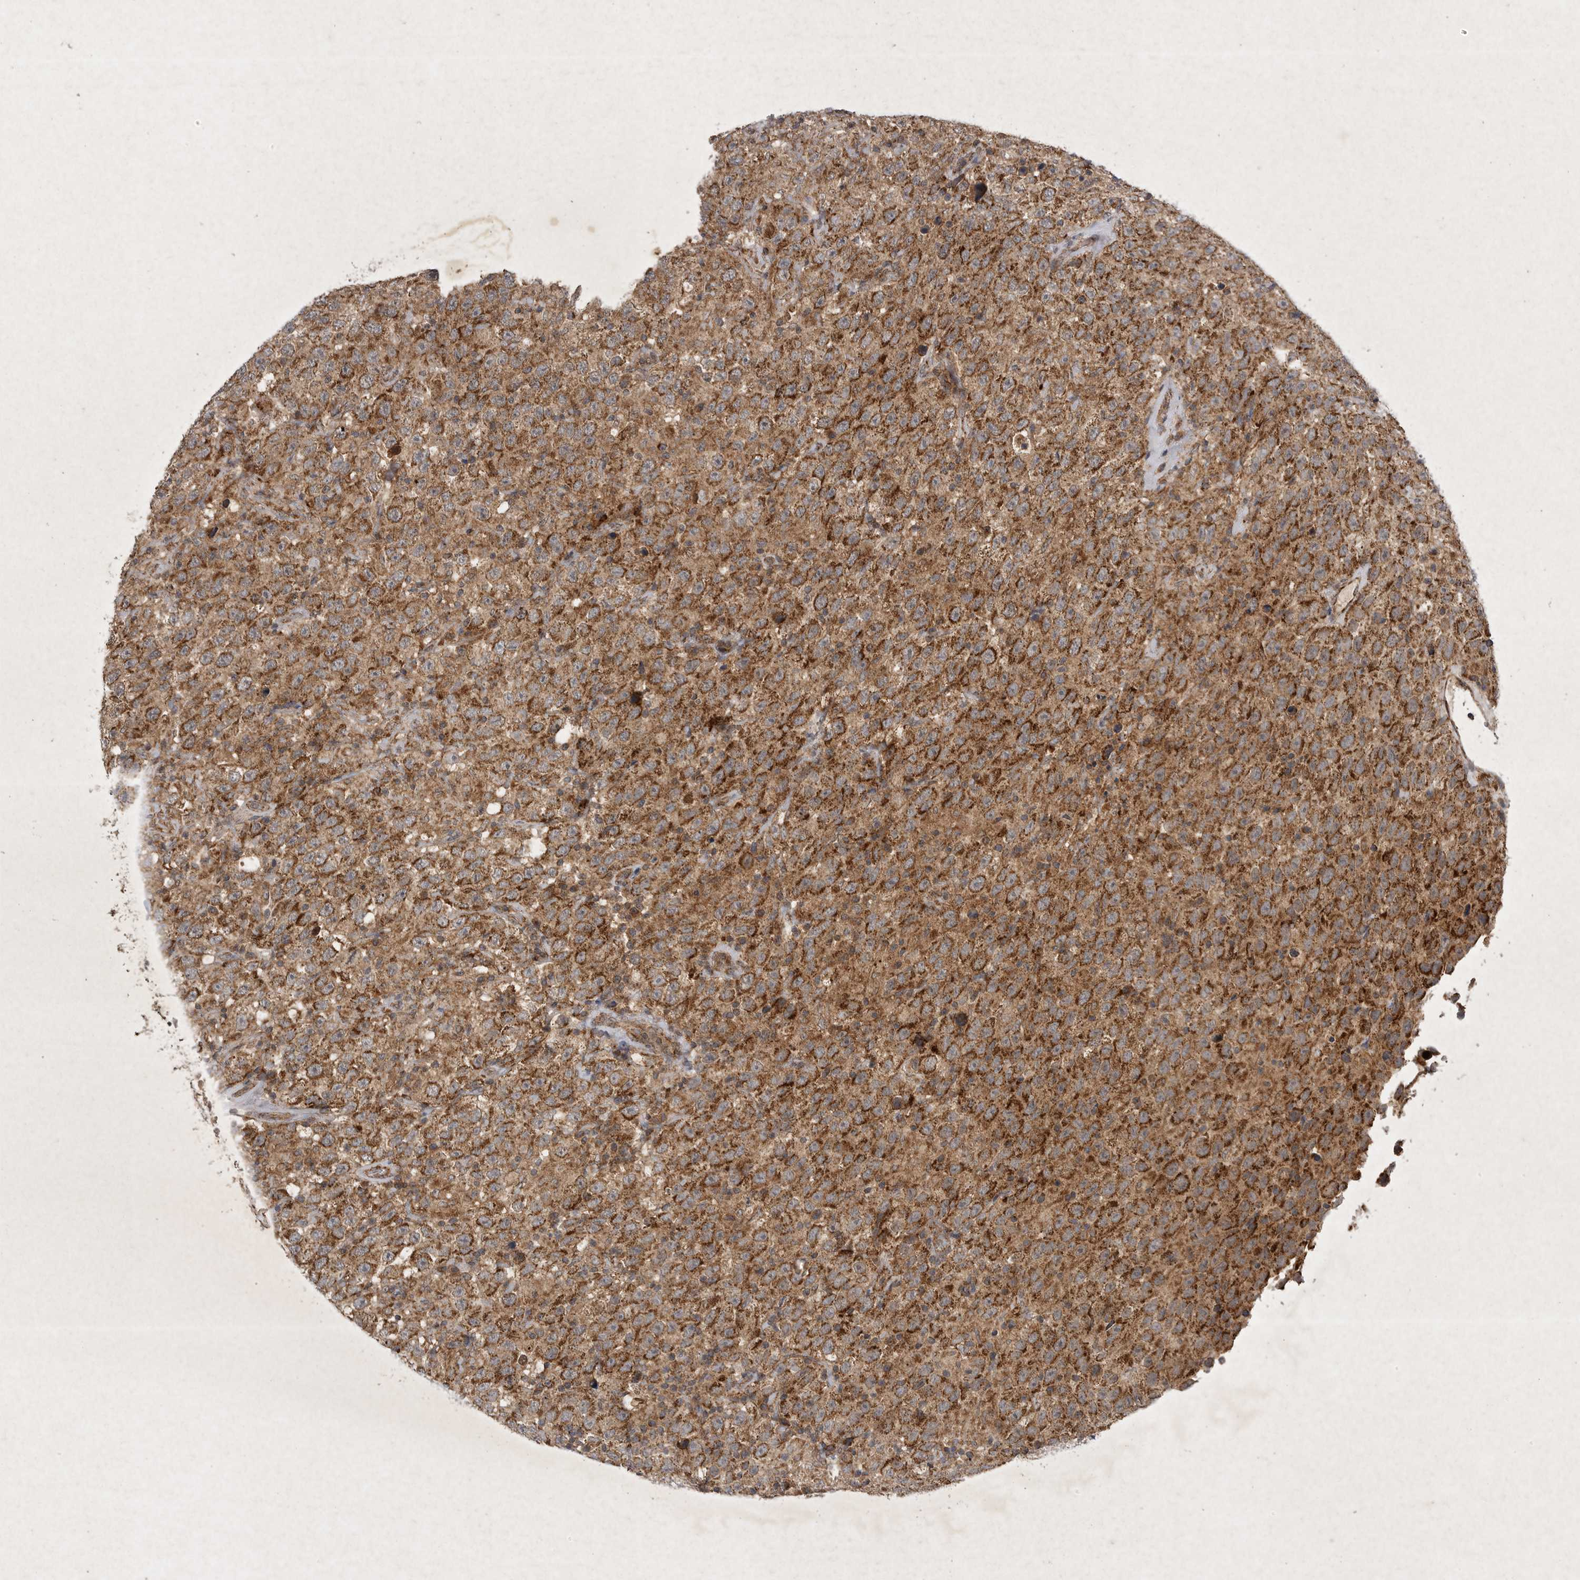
{"staining": {"intensity": "strong", "quantity": ">75%", "location": "cytoplasmic/membranous"}, "tissue": "testis cancer", "cell_type": "Tumor cells", "image_type": "cancer", "snomed": [{"axis": "morphology", "description": "Seminoma, NOS"}, {"axis": "topography", "description": "Testis"}], "caption": "Immunohistochemistry photomicrograph of human testis seminoma stained for a protein (brown), which displays high levels of strong cytoplasmic/membranous staining in approximately >75% of tumor cells.", "gene": "DDR1", "patient": {"sex": "male", "age": 41}}